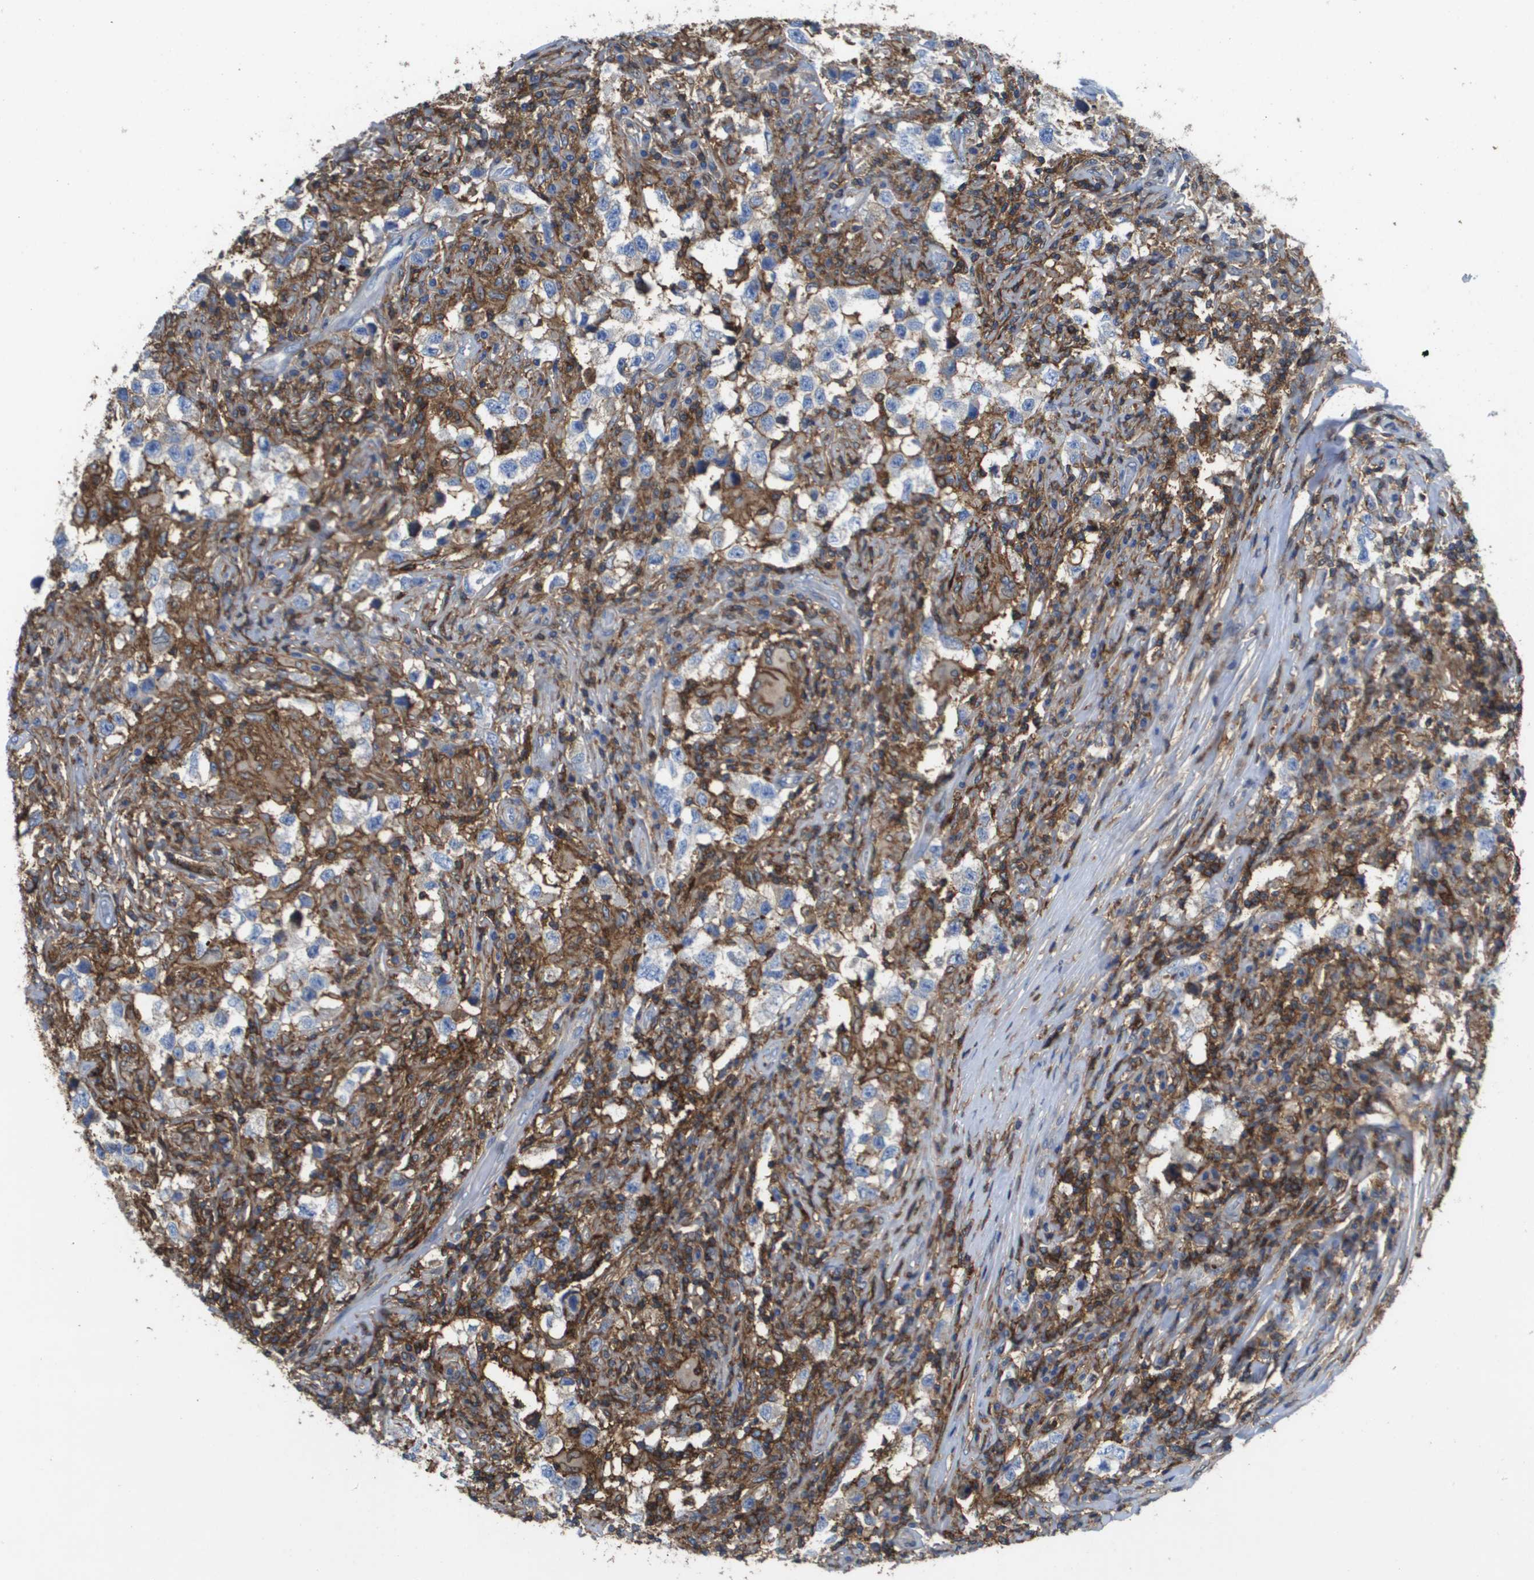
{"staining": {"intensity": "negative", "quantity": "none", "location": "none"}, "tissue": "testis cancer", "cell_type": "Tumor cells", "image_type": "cancer", "snomed": [{"axis": "morphology", "description": "Carcinoma, Embryonal, NOS"}, {"axis": "topography", "description": "Testis"}], "caption": "This is an immunohistochemistry (IHC) histopathology image of testis cancer. There is no positivity in tumor cells.", "gene": "PASK", "patient": {"sex": "male", "age": 21}}